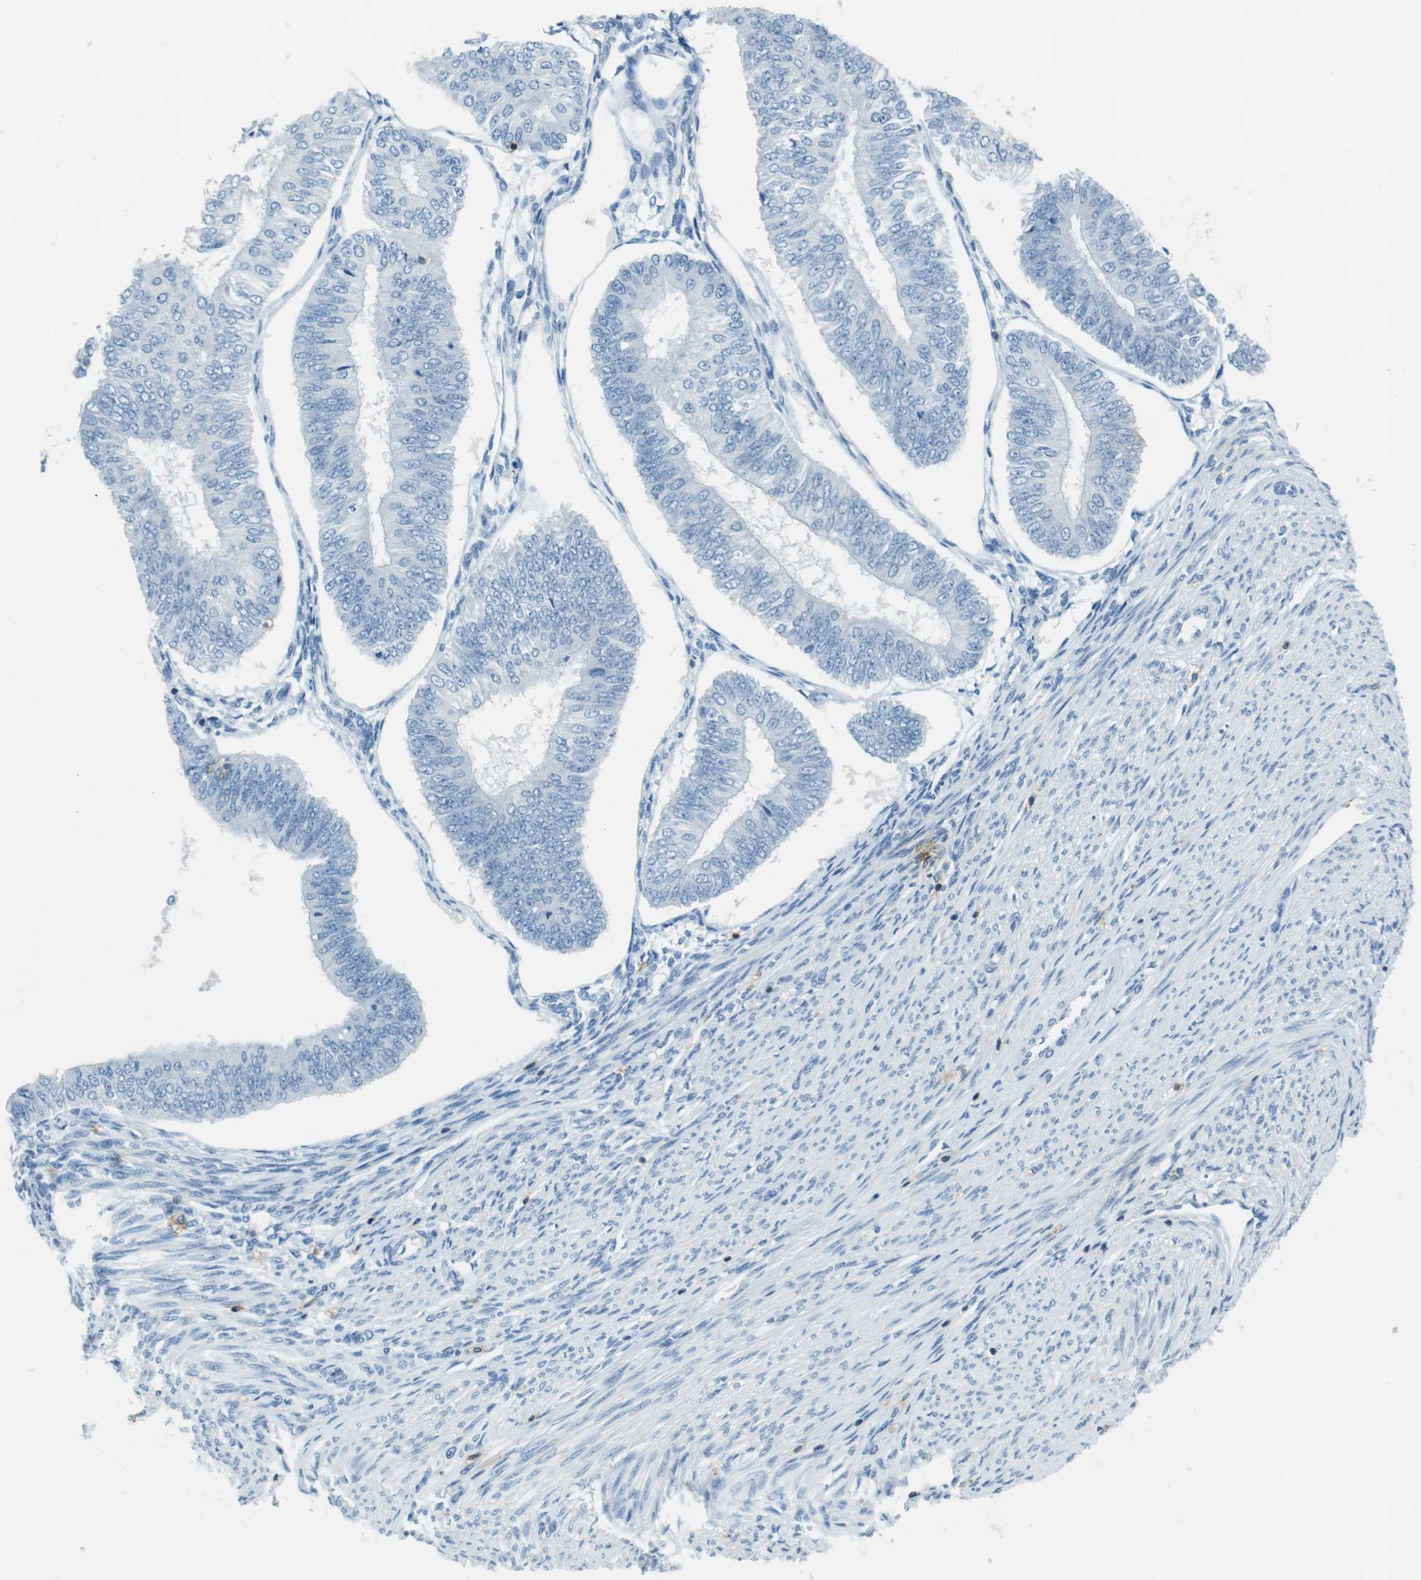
{"staining": {"intensity": "negative", "quantity": "none", "location": "none"}, "tissue": "endometrial cancer", "cell_type": "Tumor cells", "image_type": "cancer", "snomed": [{"axis": "morphology", "description": "Adenocarcinoma, NOS"}, {"axis": "topography", "description": "Endometrium"}], "caption": "Immunohistochemistry image of human endometrial cancer stained for a protein (brown), which demonstrates no positivity in tumor cells. Nuclei are stained in blue.", "gene": "LAT", "patient": {"sex": "female", "age": 58}}